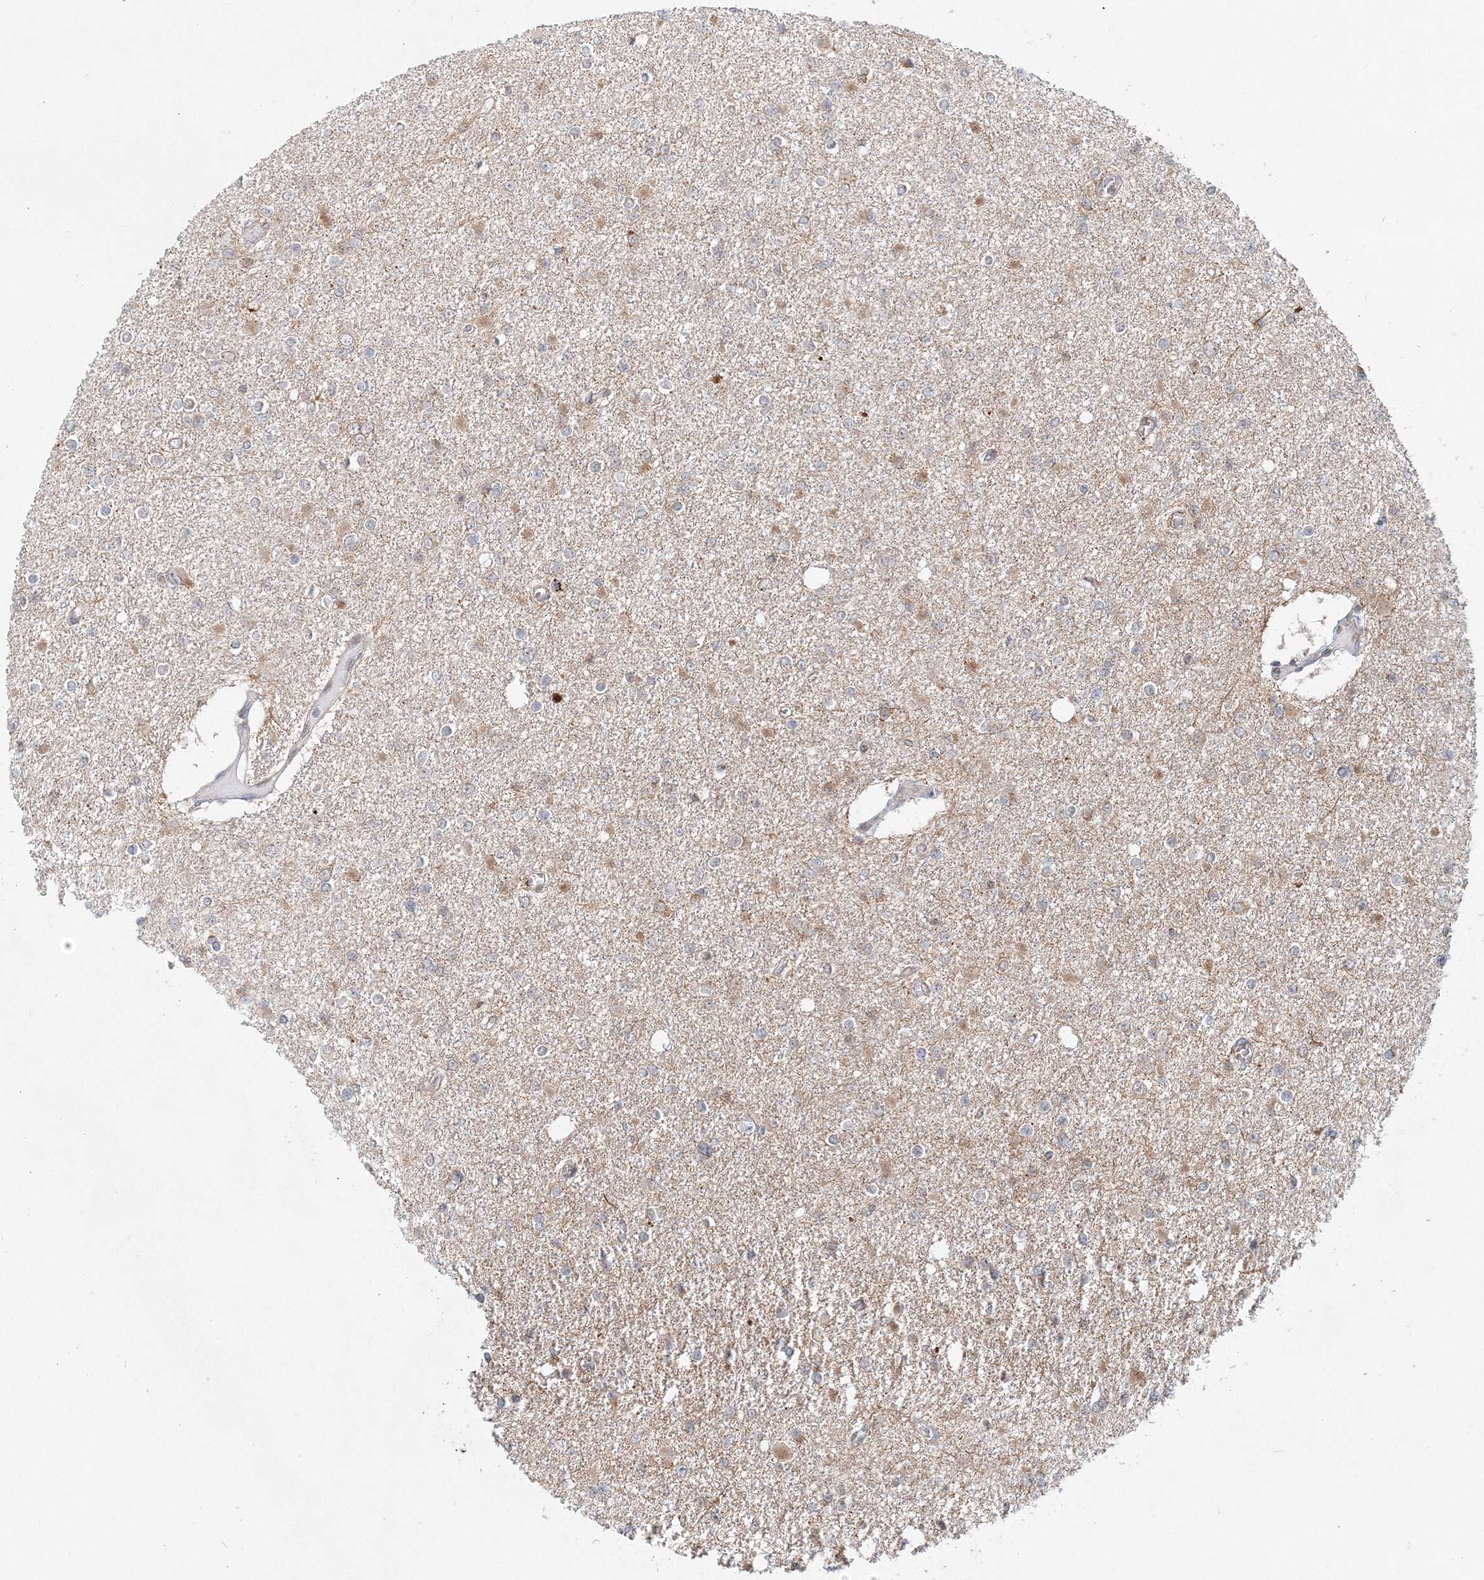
{"staining": {"intensity": "negative", "quantity": "none", "location": "none"}, "tissue": "glioma", "cell_type": "Tumor cells", "image_type": "cancer", "snomed": [{"axis": "morphology", "description": "Glioma, malignant, Low grade"}, {"axis": "topography", "description": "Brain"}], "caption": "Immunohistochemical staining of malignant glioma (low-grade) reveals no significant positivity in tumor cells.", "gene": "RAB11FIP2", "patient": {"sex": "female", "age": 22}}